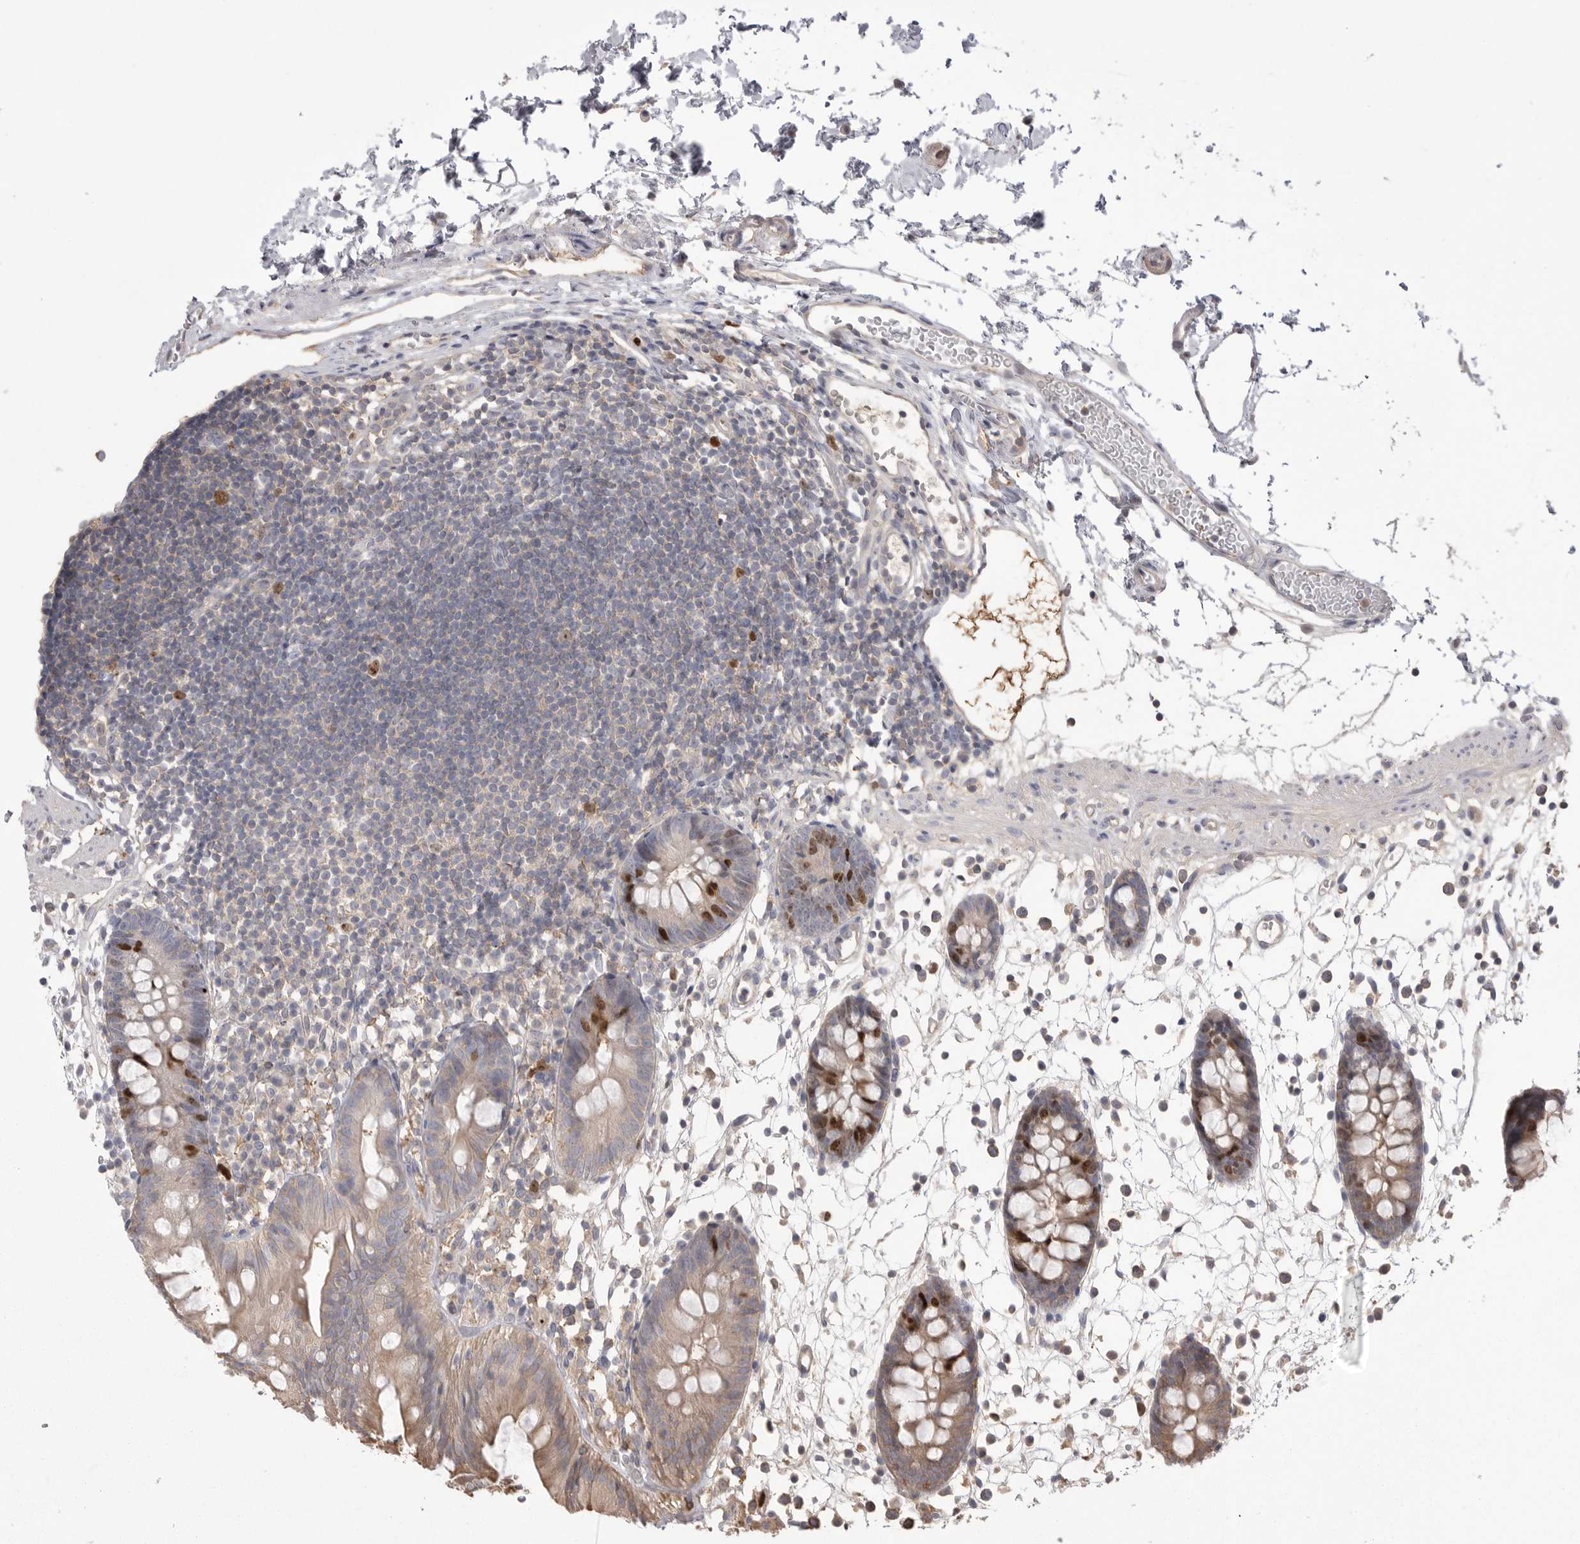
{"staining": {"intensity": "weak", "quantity": ">75%", "location": "cytoplasmic/membranous"}, "tissue": "colon", "cell_type": "Endothelial cells", "image_type": "normal", "snomed": [{"axis": "morphology", "description": "Normal tissue, NOS"}, {"axis": "topography", "description": "Colon"}], "caption": "Protein staining by IHC reveals weak cytoplasmic/membranous expression in about >75% of endothelial cells in benign colon.", "gene": "TOP2A", "patient": {"sex": "male", "age": 56}}